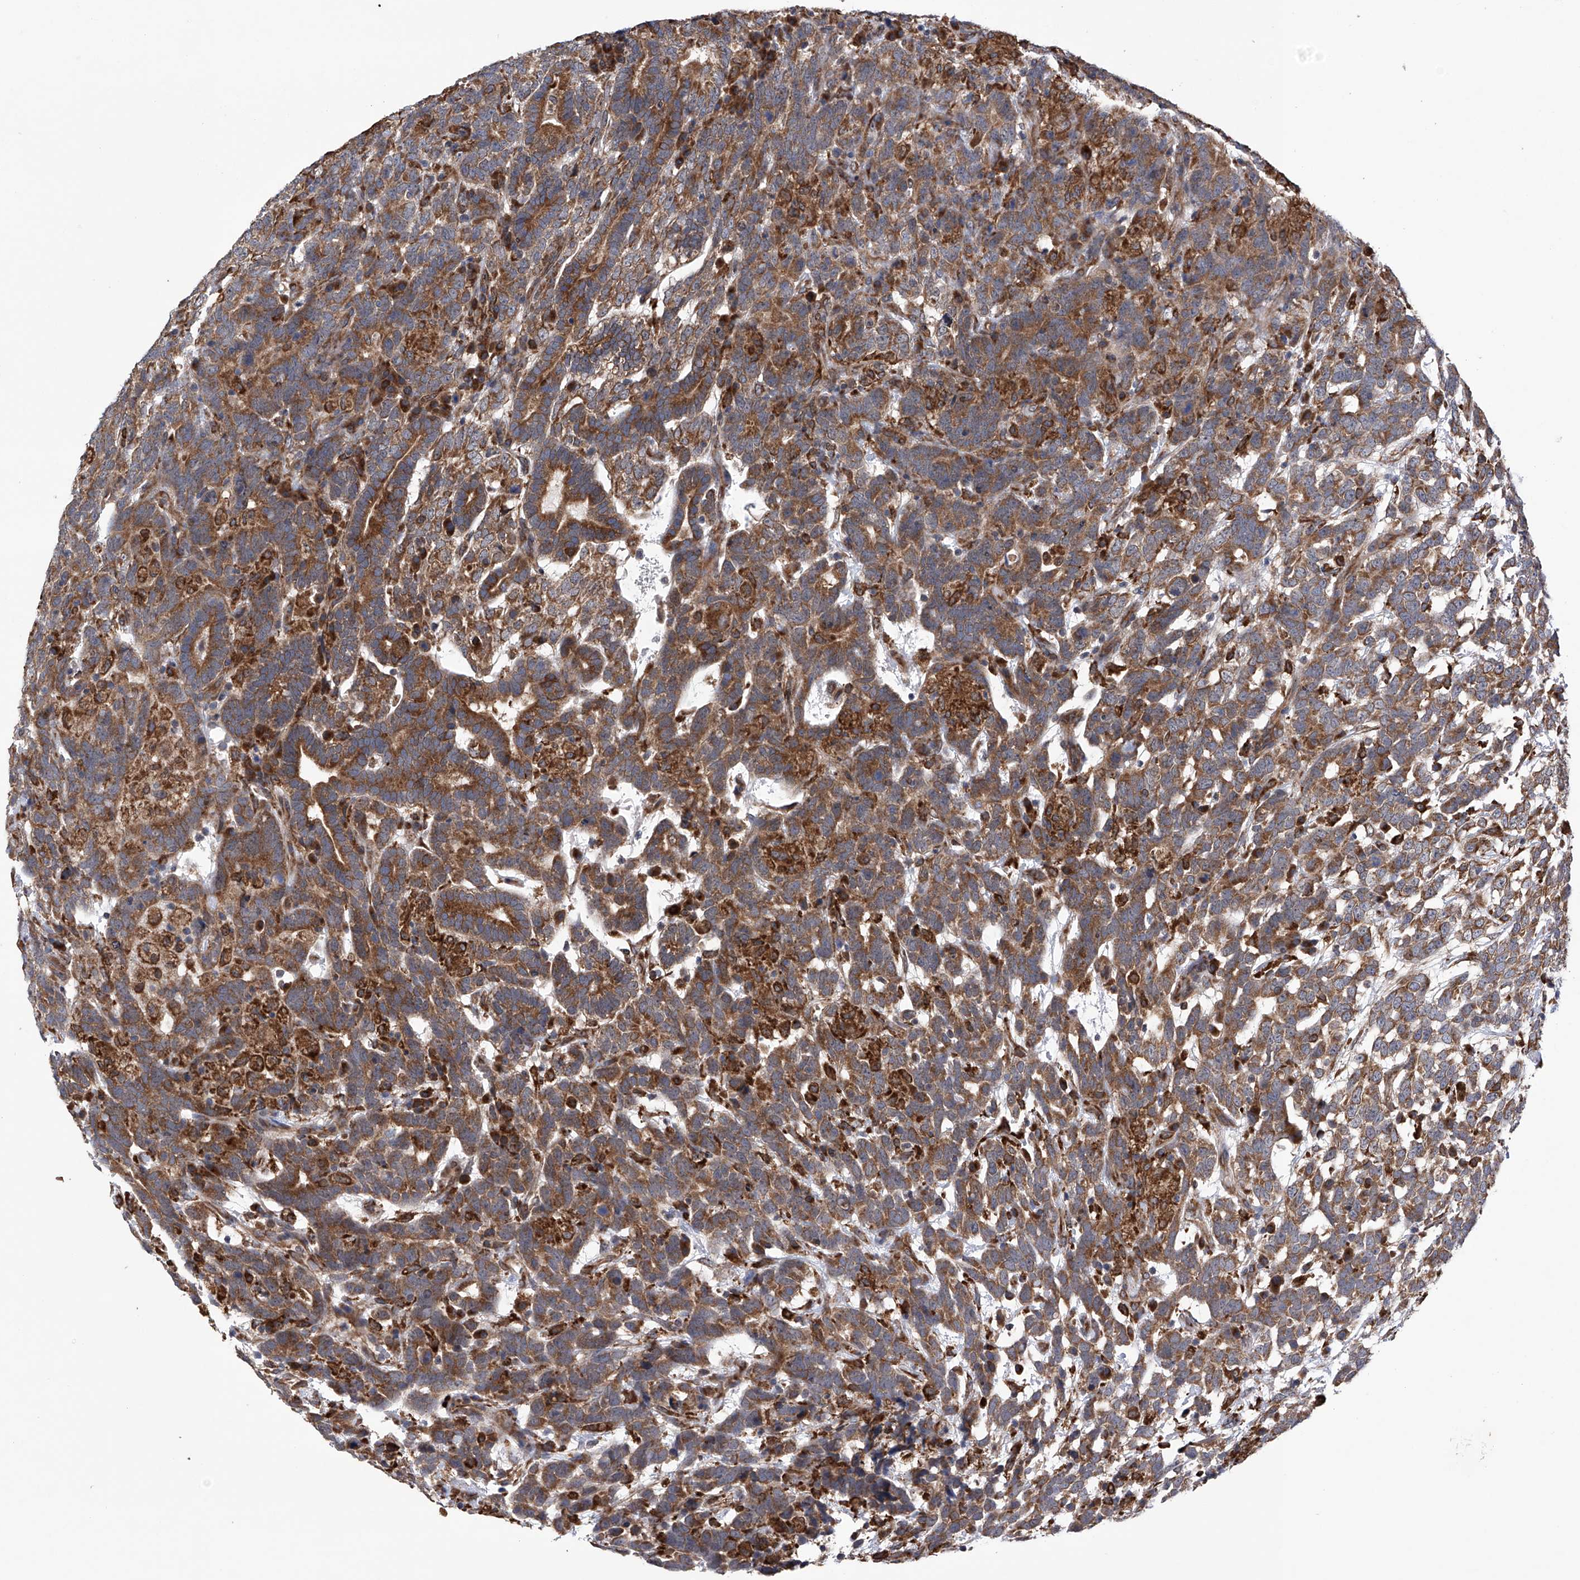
{"staining": {"intensity": "moderate", "quantity": ">75%", "location": "cytoplasmic/membranous"}, "tissue": "testis cancer", "cell_type": "Tumor cells", "image_type": "cancer", "snomed": [{"axis": "morphology", "description": "Carcinoma, Embryonal, NOS"}, {"axis": "topography", "description": "Testis"}], "caption": "Human testis cancer (embryonal carcinoma) stained with a brown dye displays moderate cytoplasmic/membranous positive positivity in approximately >75% of tumor cells.", "gene": "DNAH8", "patient": {"sex": "male", "age": 26}}